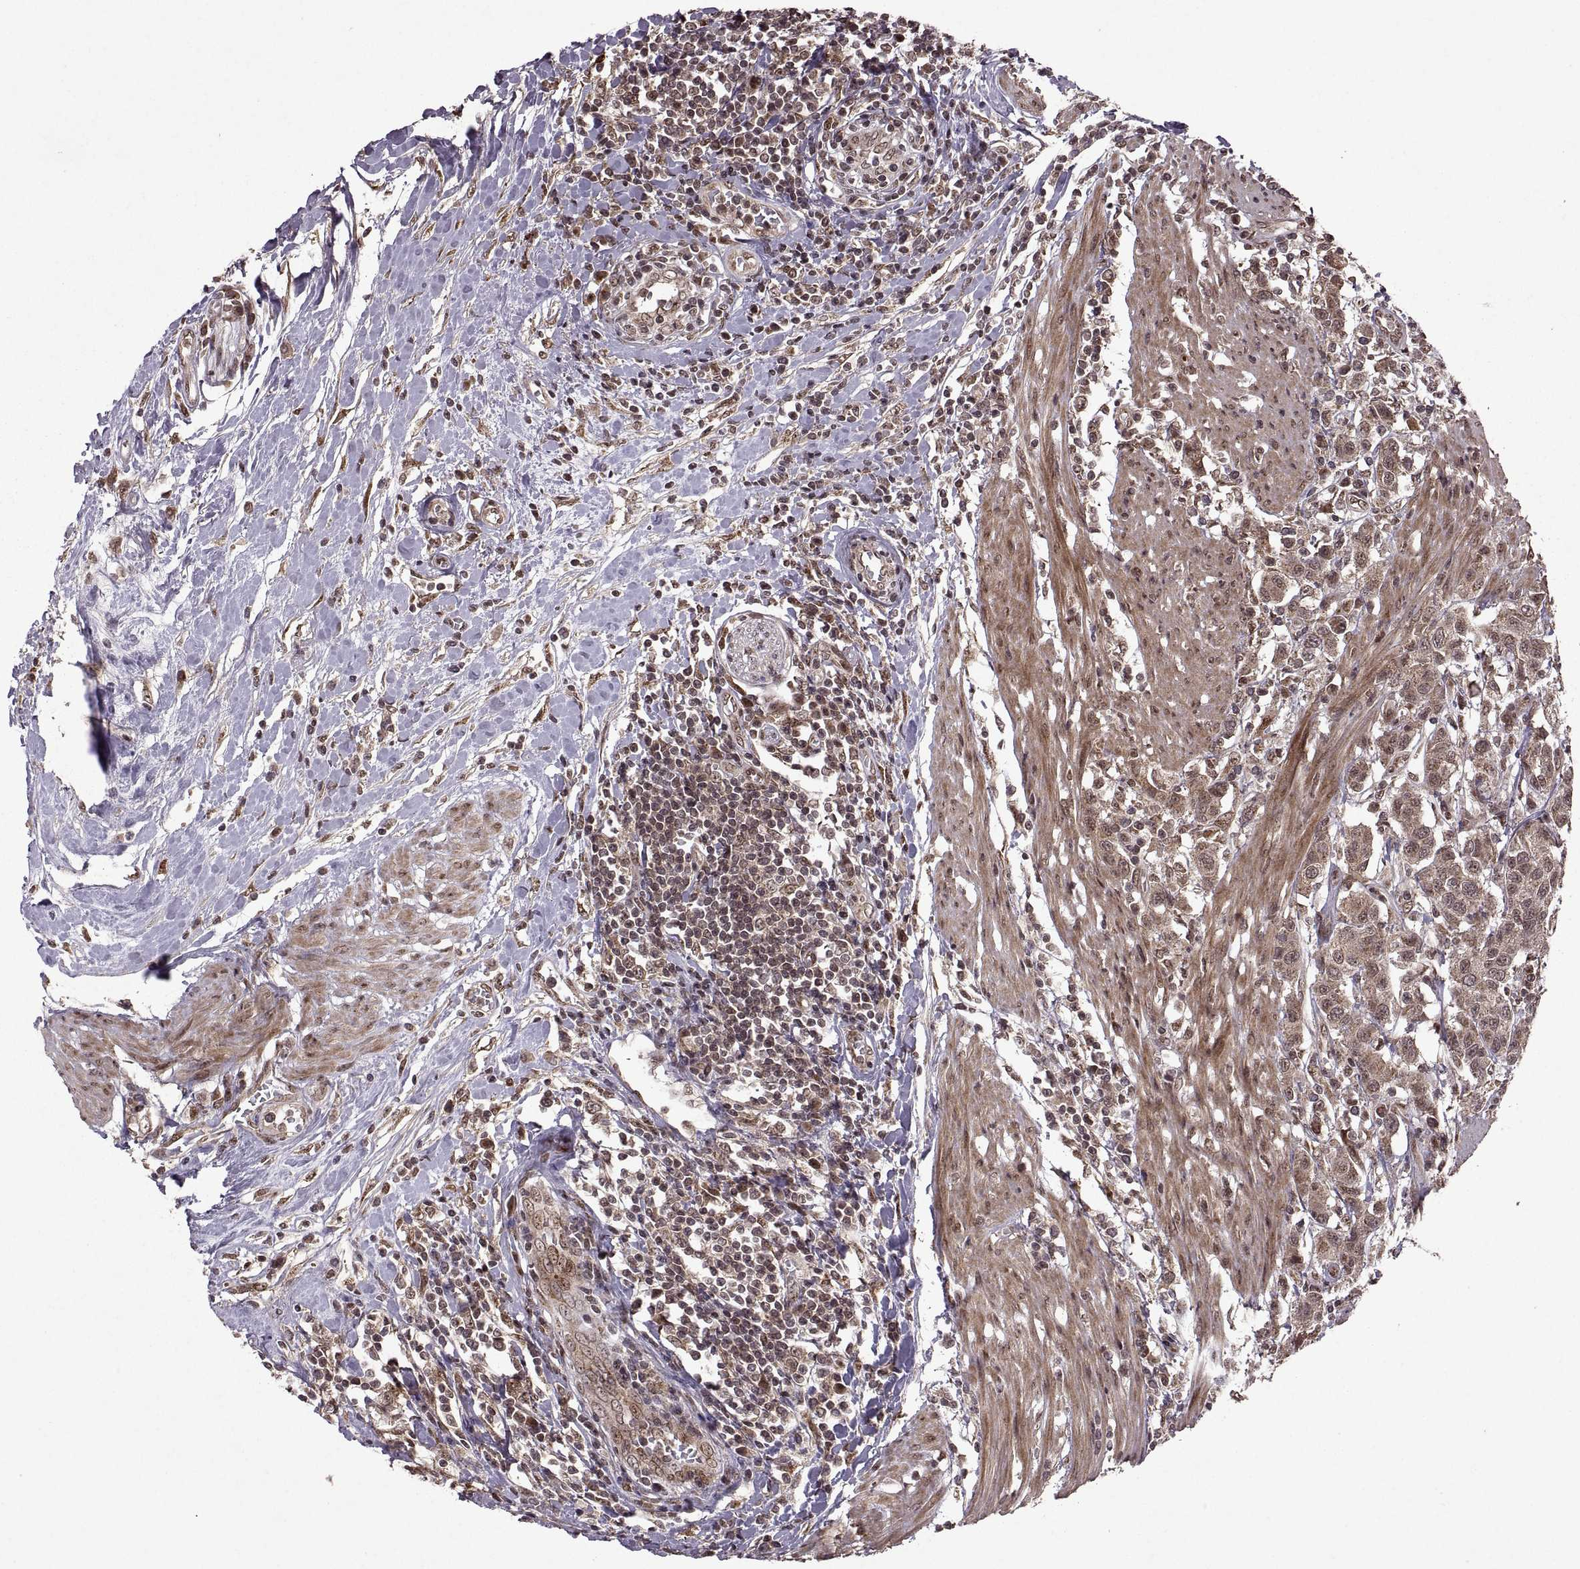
{"staining": {"intensity": "weak", "quantity": ">75%", "location": "cytoplasmic/membranous,nuclear"}, "tissue": "urothelial cancer", "cell_type": "Tumor cells", "image_type": "cancer", "snomed": [{"axis": "morphology", "description": "Urothelial carcinoma, High grade"}, {"axis": "topography", "description": "Urinary bladder"}], "caption": "Brown immunohistochemical staining in human urothelial cancer displays weak cytoplasmic/membranous and nuclear staining in approximately >75% of tumor cells. The protein of interest is shown in brown color, while the nuclei are stained blue.", "gene": "PTOV1", "patient": {"sex": "female", "age": 58}}